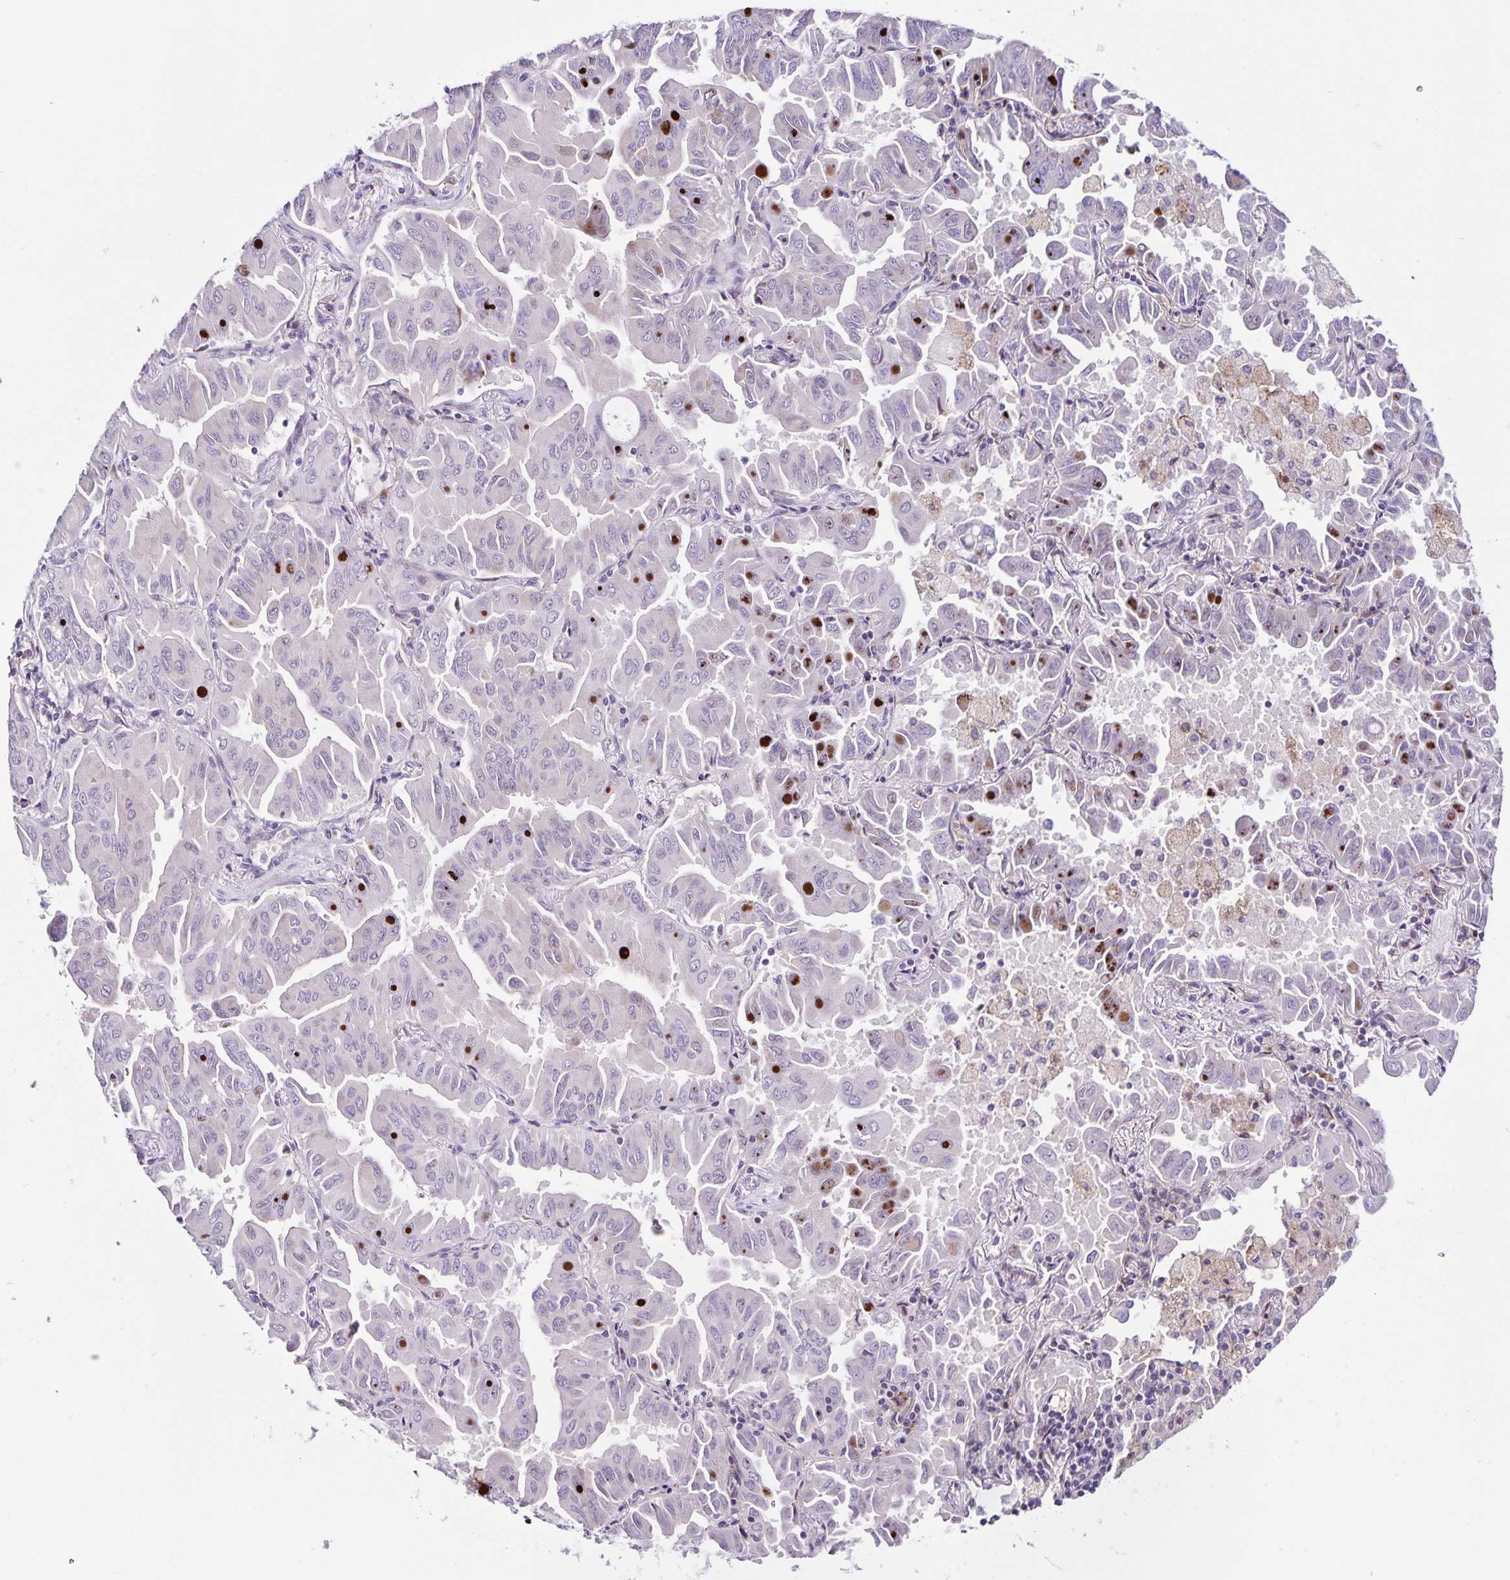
{"staining": {"intensity": "negative", "quantity": "none", "location": "none"}, "tissue": "lung cancer", "cell_type": "Tumor cells", "image_type": "cancer", "snomed": [{"axis": "morphology", "description": "Adenocarcinoma, NOS"}, {"axis": "topography", "description": "Lung"}], "caption": "Tumor cells are negative for protein expression in human lung cancer (adenocarcinoma).", "gene": "RNFT2", "patient": {"sex": "male", "age": 64}}